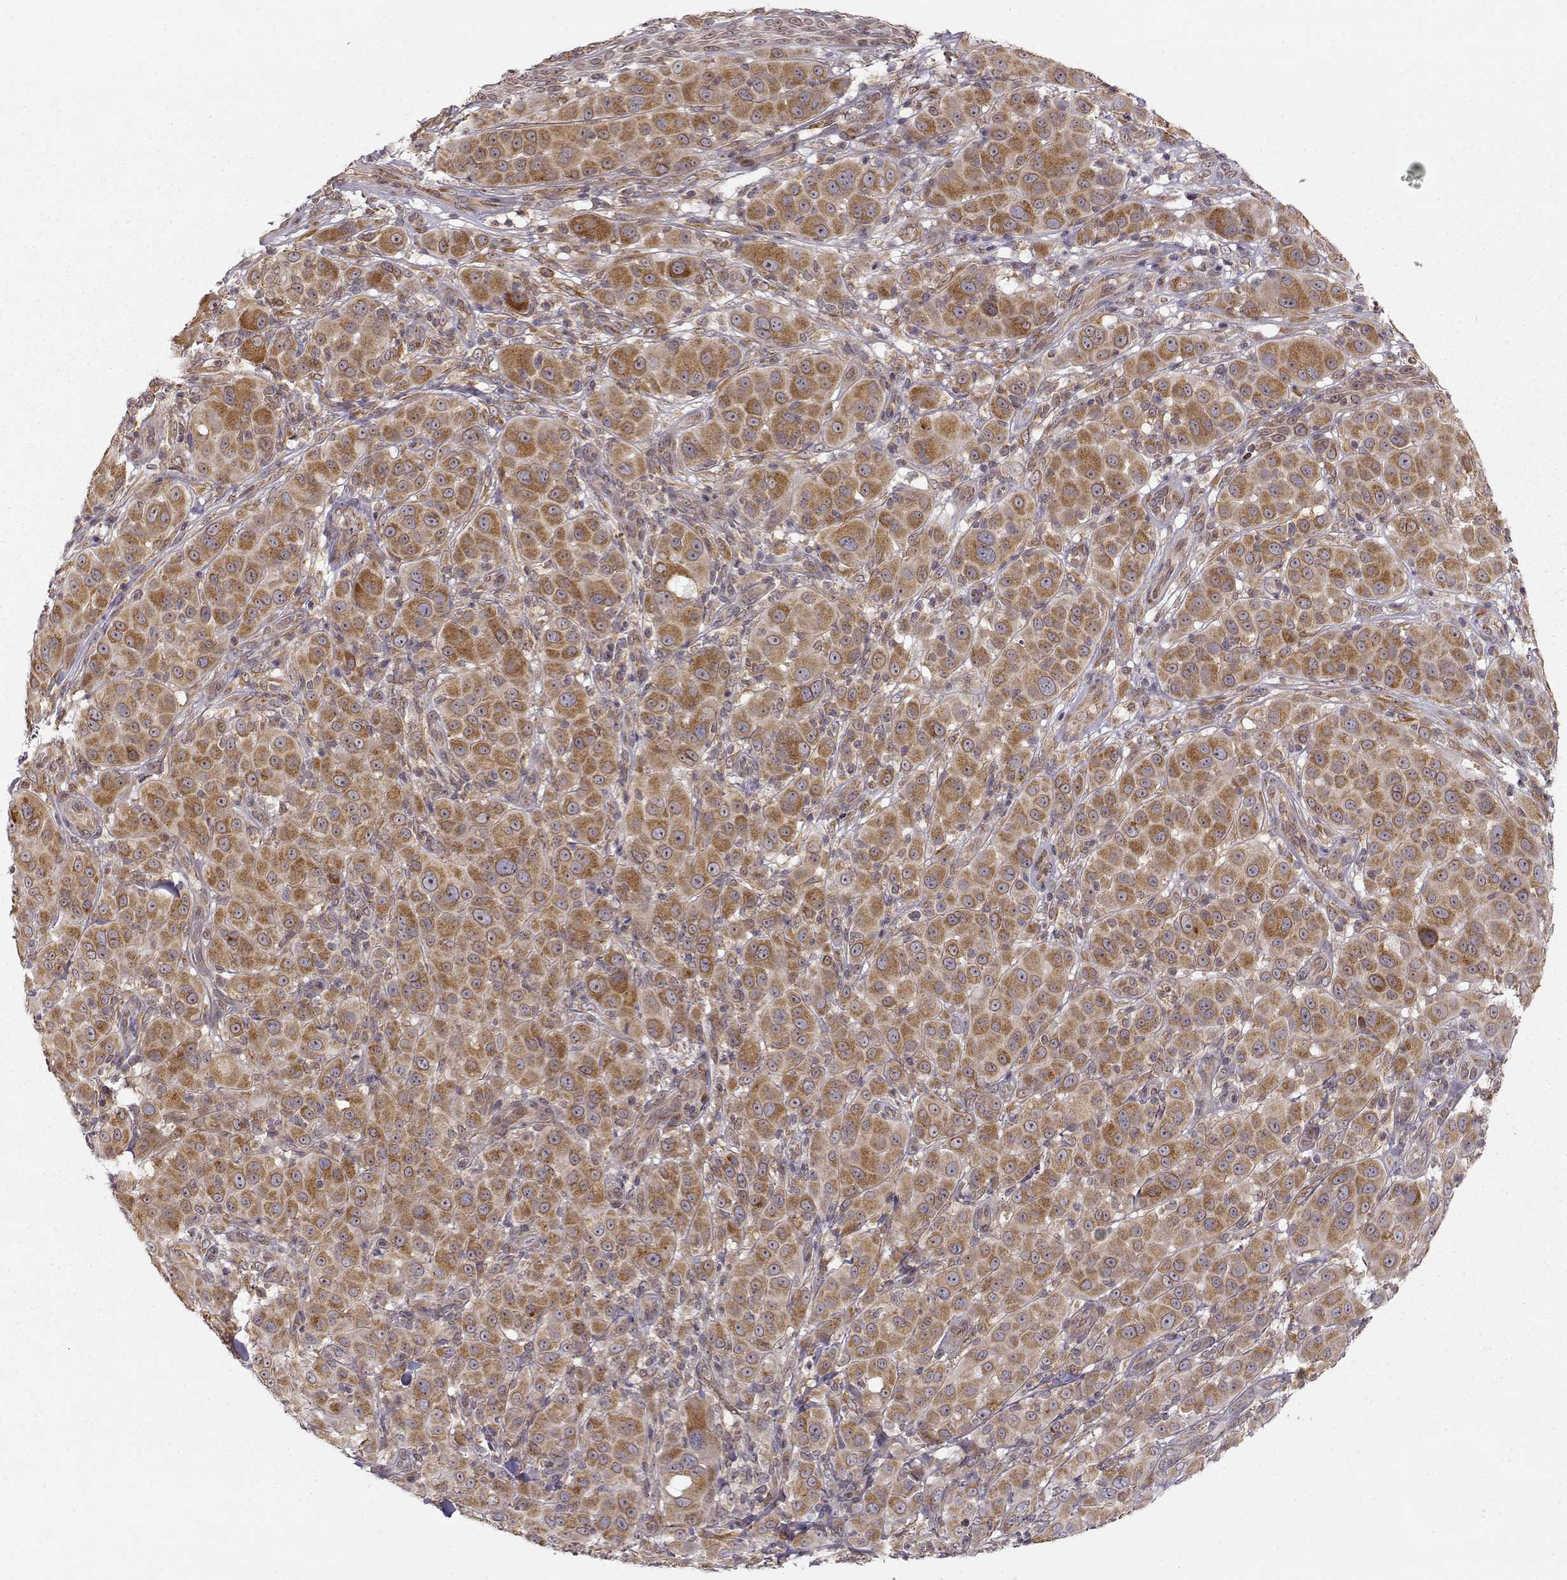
{"staining": {"intensity": "moderate", "quantity": ">75%", "location": "cytoplasmic/membranous"}, "tissue": "melanoma", "cell_type": "Tumor cells", "image_type": "cancer", "snomed": [{"axis": "morphology", "description": "Malignant melanoma, NOS"}, {"axis": "topography", "description": "Skin"}], "caption": "About >75% of tumor cells in human melanoma show moderate cytoplasmic/membranous protein staining as visualized by brown immunohistochemical staining.", "gene": "ERGIC2", "patient": {"sex": "female", "age": 87}}